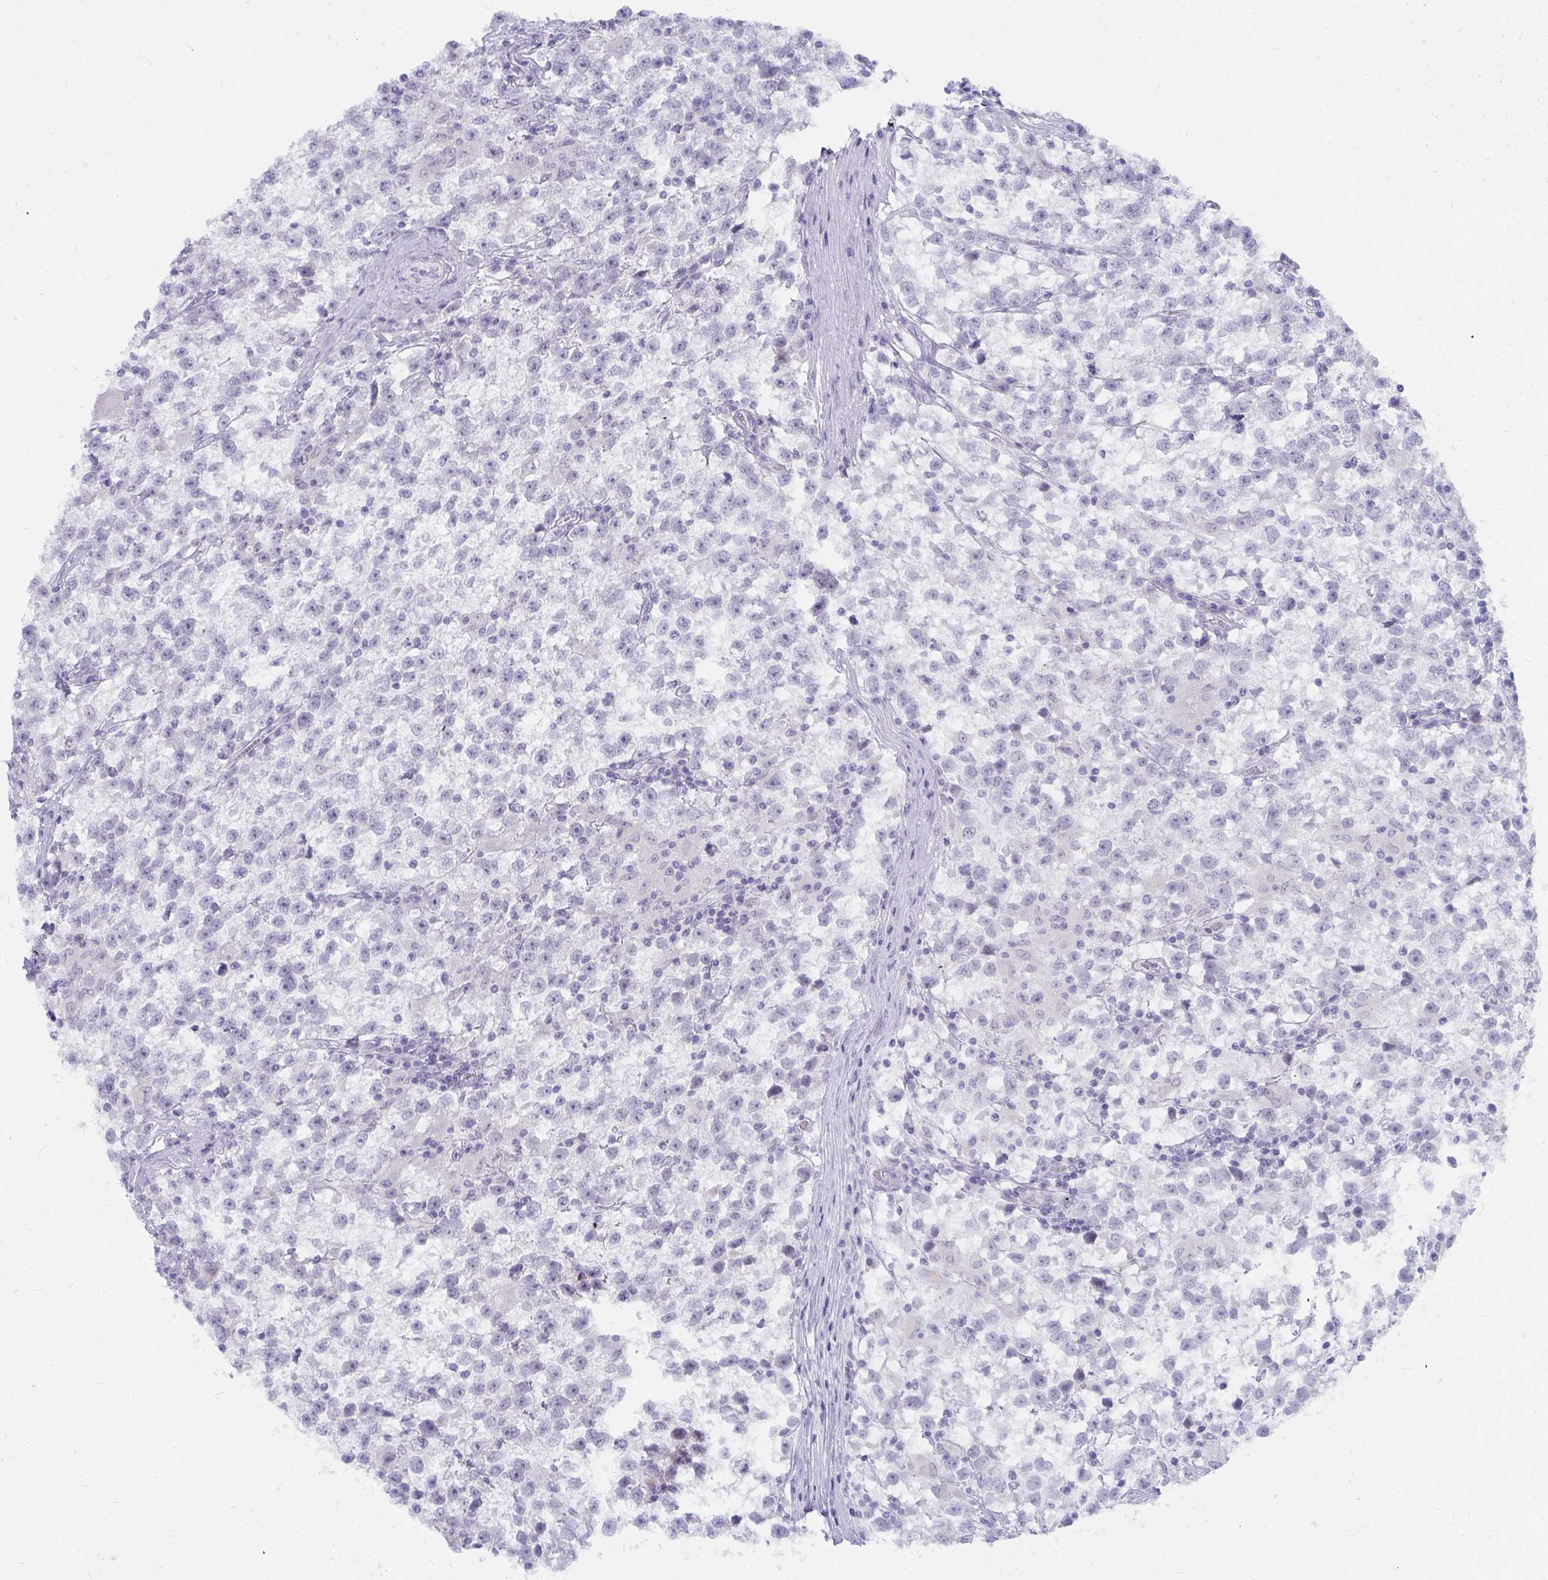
{"staining": {"intensity": "negative", "quantity": "none", "location": "none"}, "tissue": "testis cancer", "cell_type": "Tumor cells", "image_type": "cancer", "snomed": [{"axis": "morphology", "description": "Seminoma, NOS"}, {"axis": "topography", "description": "Testis"}], "caption": "The micrograph displays no significant staining in tumor cells of testis seminoma. Nuclei are stained in blue.", "gene": "UGT3A2", "patient": {"sex": "male", "age": 31}}